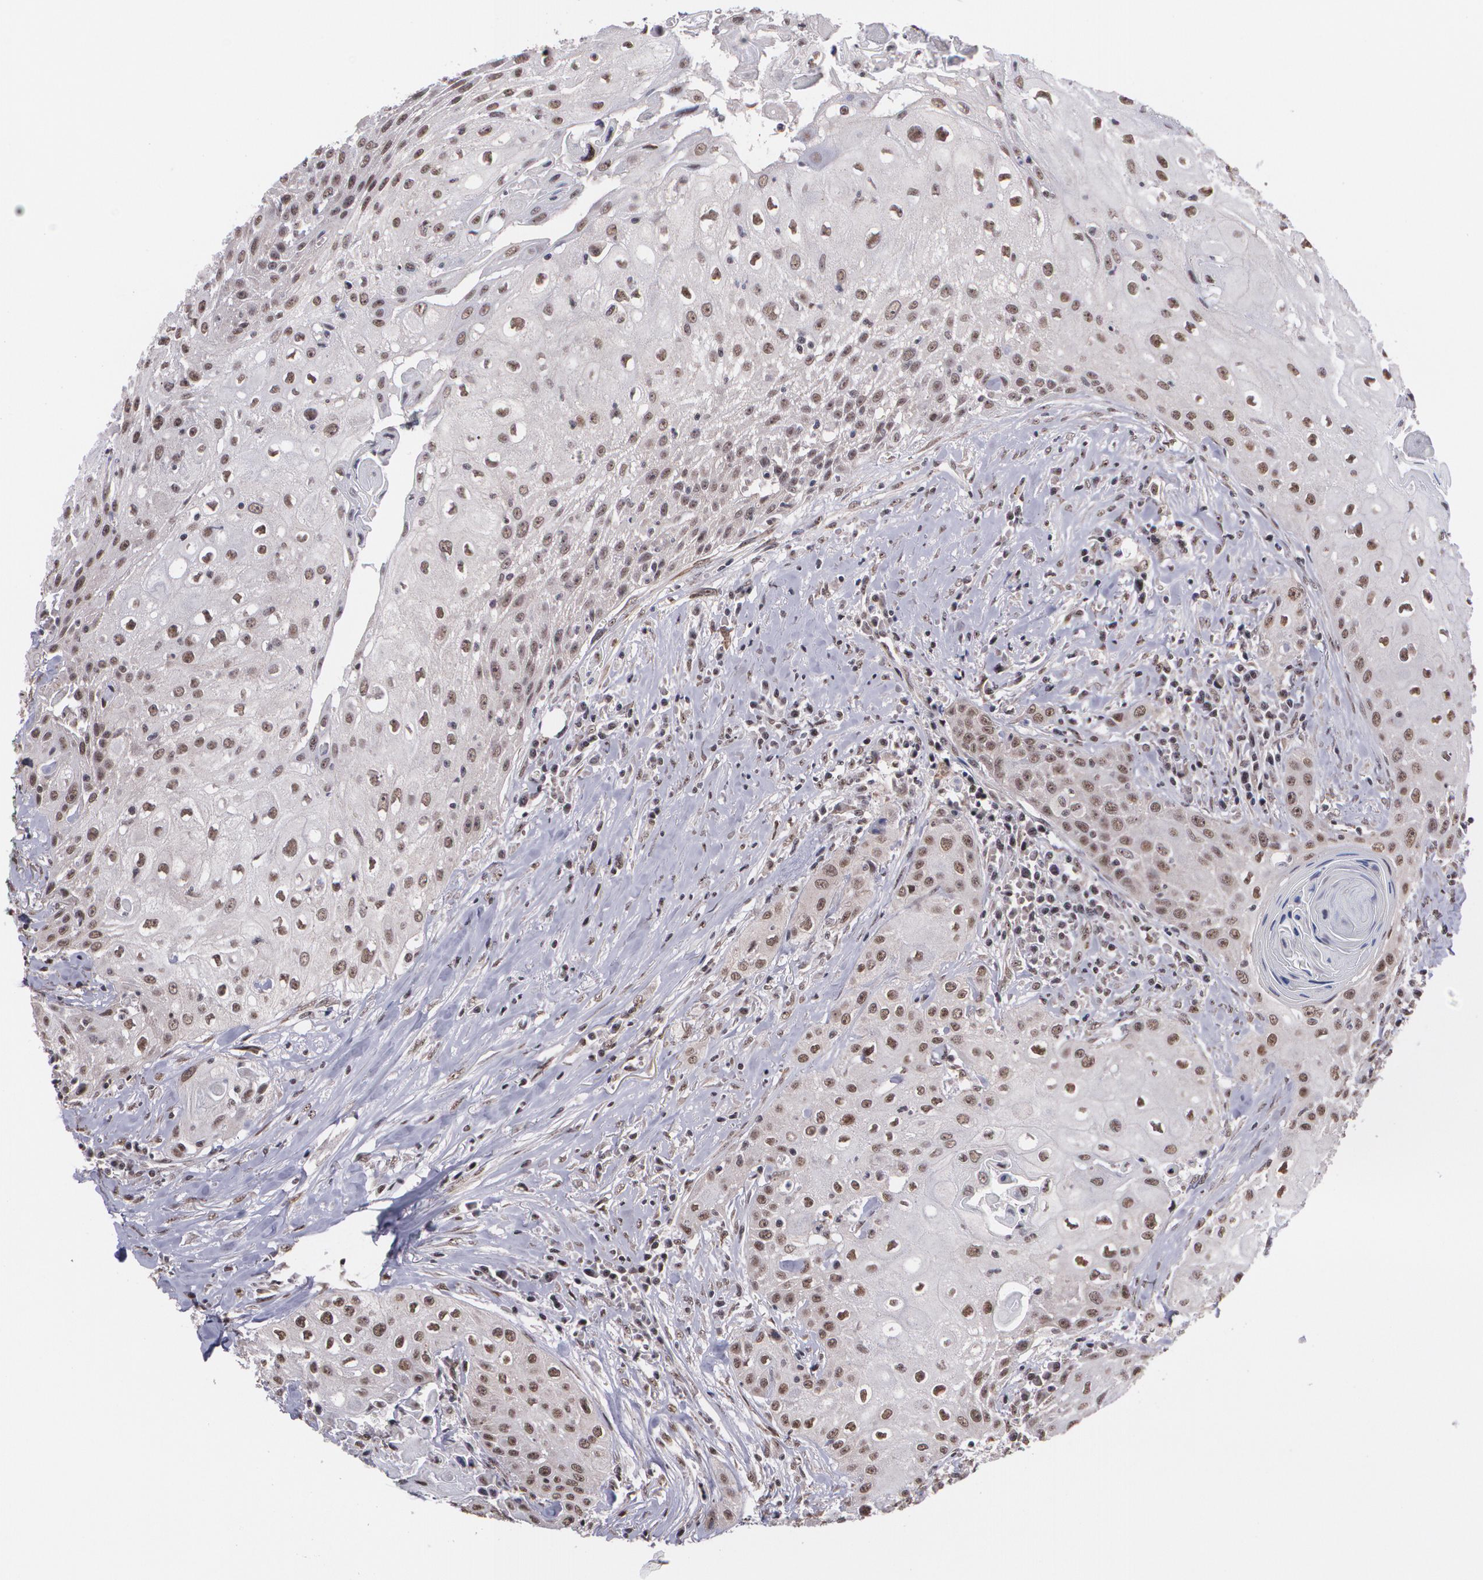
{"staining": {"intensity": "moderate", "quantity": ">75%", "location": "nuclear"}, "tissue": "head and neck cancer", "cell_type": "Tumor cells", "image_type": "cancer", "snomed": [{"axis": "morphology", "description": "Squamous cell carcinoma, NOS"}, {"axis": "topography", "description": "Oral tissue"}, {"axis": "topography", "description": "Head-Neck"}], "caption": "Immunohistochemical staining of head and neck squamous cell carcinoma demonstrates medium levels of moderate nuclear positivity in approximately >75% of tumor cells.", "gene": "C6orf15", "patient": {"sex": "female", "age": 82}}